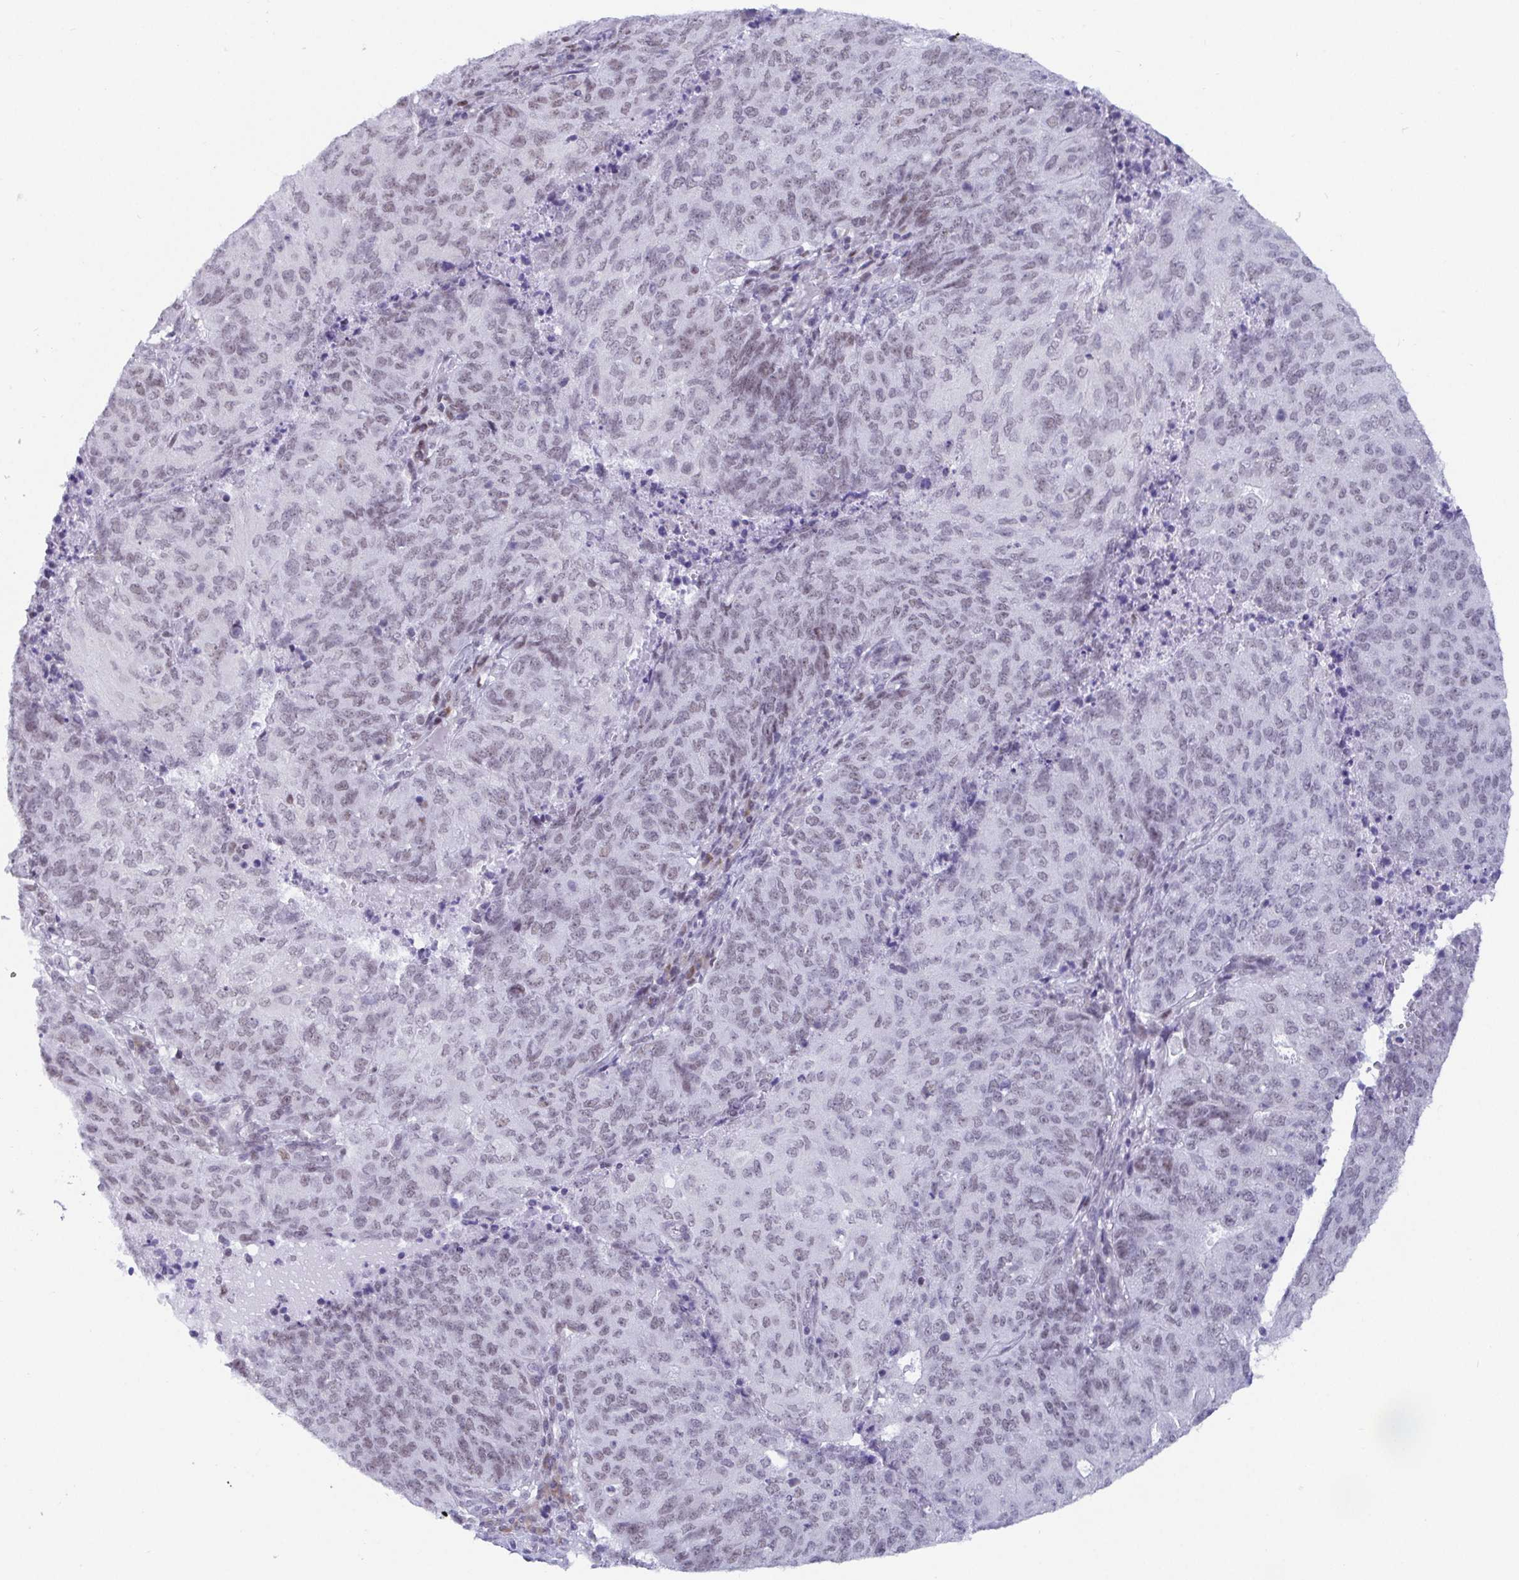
{"staining": {"intensity": "weak", "quantity": "<25%", "location": "nuclear"}, "tissue": "endometrial cancer", "cell_type": "Tumor cells", "image_type": "cancer", "snomed": [{"axis": "morphology", "description": "Adenocarcinoma, NOS"}, {"axis": "topography", "description": "Endometrium"}], "caption": "The micrograph exhibits no significant expression in tumor cells of endometrial adenocarcinoma.", "gene": "WDR72", "patient": {"sex": "female", "age": 82}}